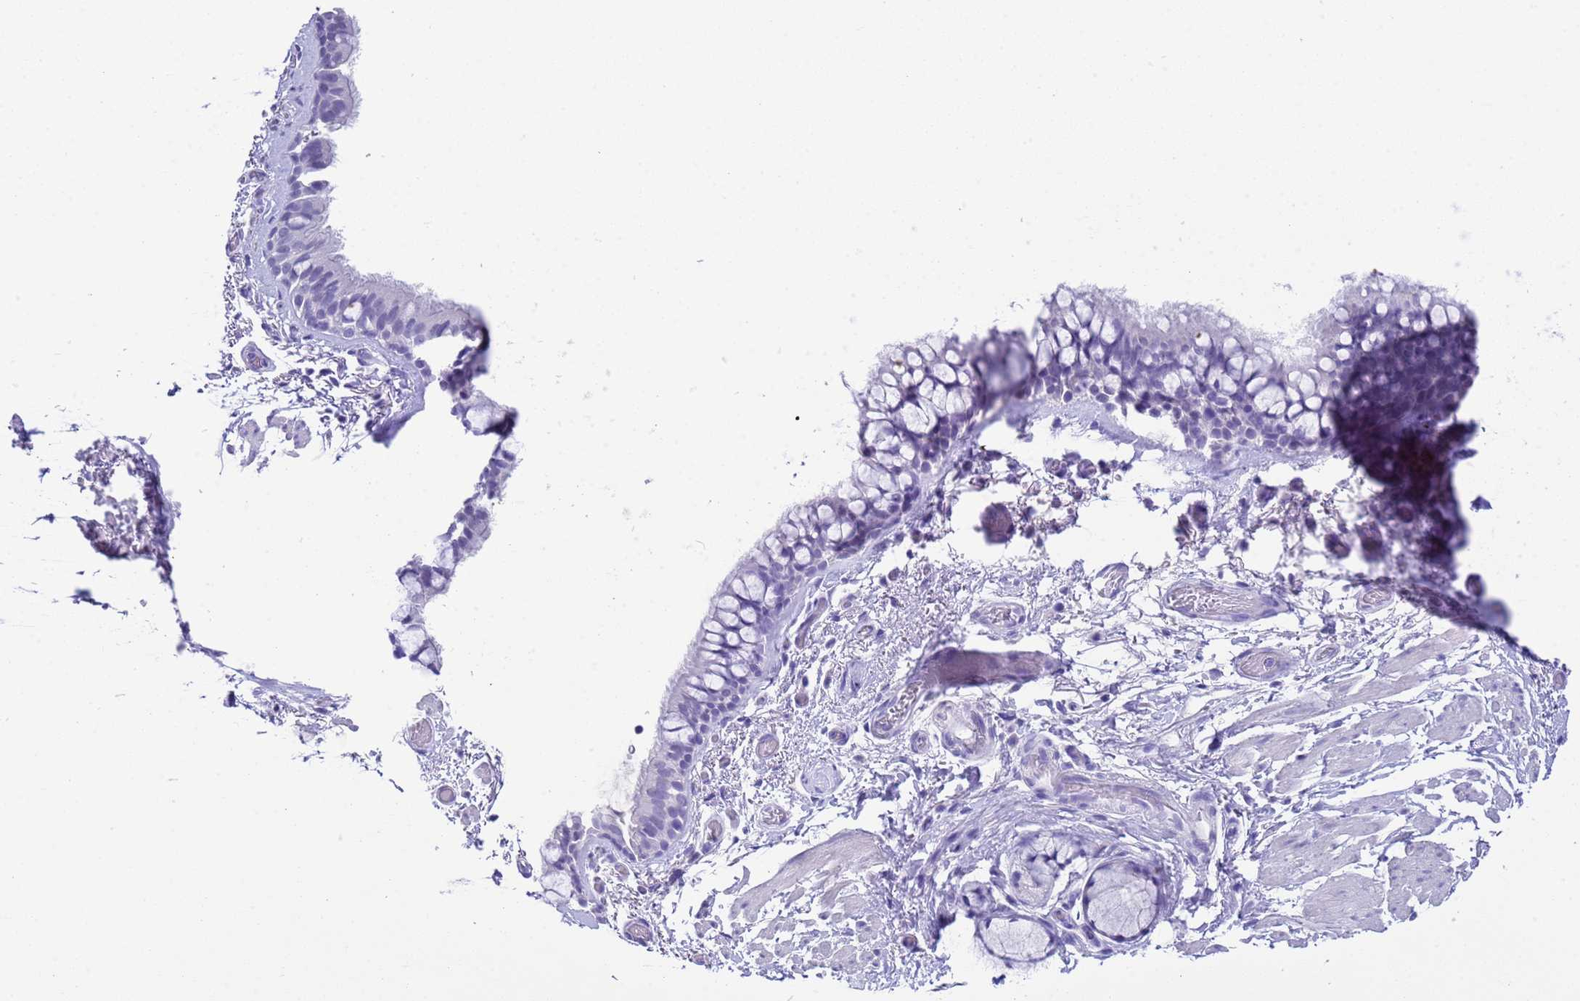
{"staining": {"intensity": "negative", "quantity": "none", "location": "none"}, "tissue": "bronchus", "cell_type": "Respiratory epithelial cells", "image_type": "normal", "snomed": [{"axis": "morphology", "description": "Normal tissue, NOS"}, {"axis": "topography", "description": "Bronchus"}], "caption": "The photomicrograph shows no staining of respiratory epithelial cells in unremarkable bronchus.", "gene": "CKM", "patient": {"sex": "male", "age": 65}}